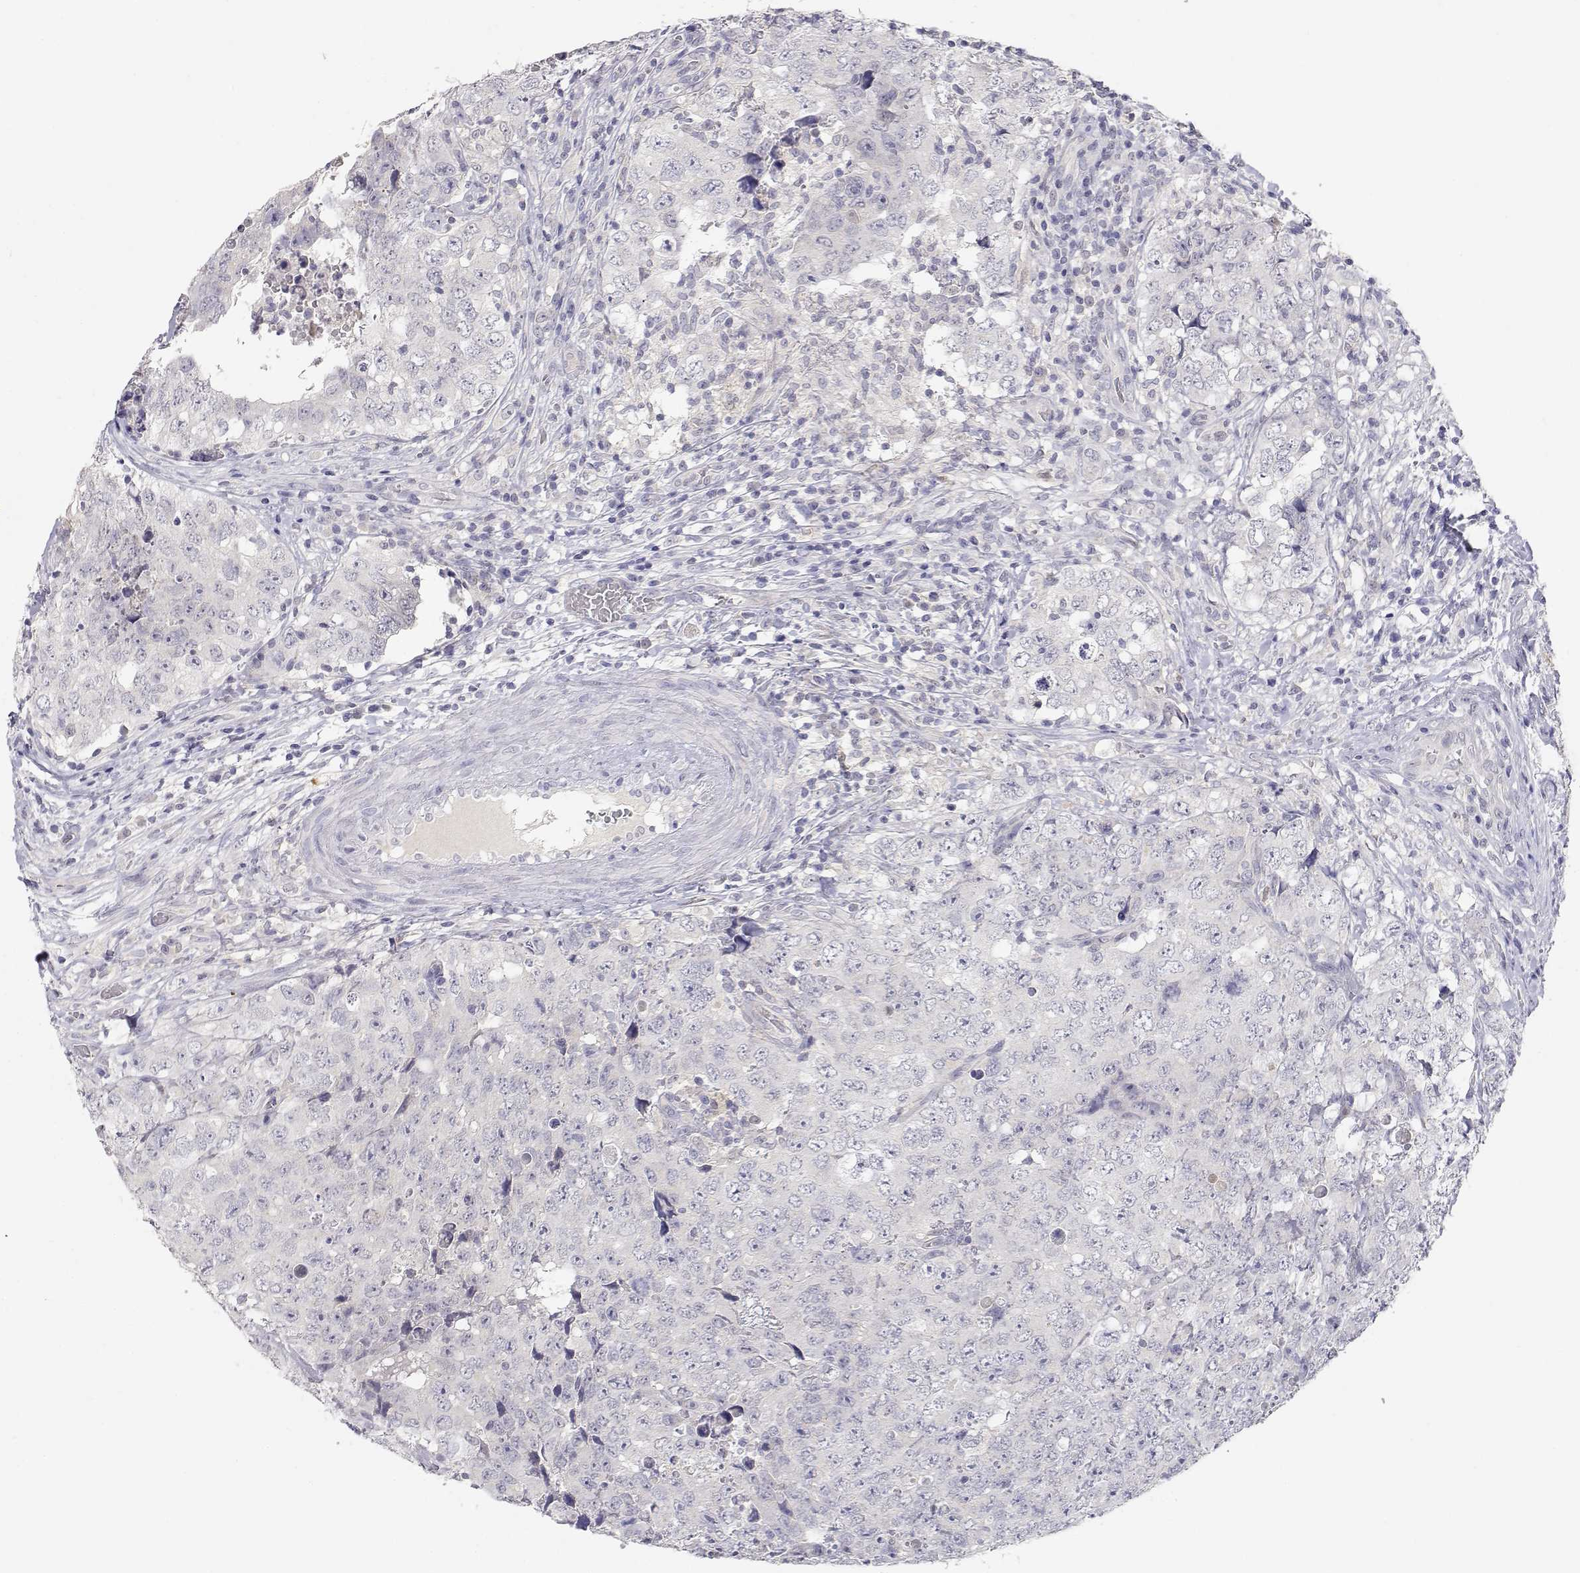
{"staining": {"intensity": "negative", "quantity": "none", "location": "none"}, "tissue": "testis cancer", "cell_type": "Tumor cells", "image_type": "cancer", "snomed": [{"axis": "morphology", "description": "Seminoma, NOS"}, {"axis": "topography", "description": "Testis"}], "caption": "Image shows no protein positivity in tumor cells of seminoma (testis) tissue.", "gene": "ADA", "patient": {"sex": "male", "age": 34}}